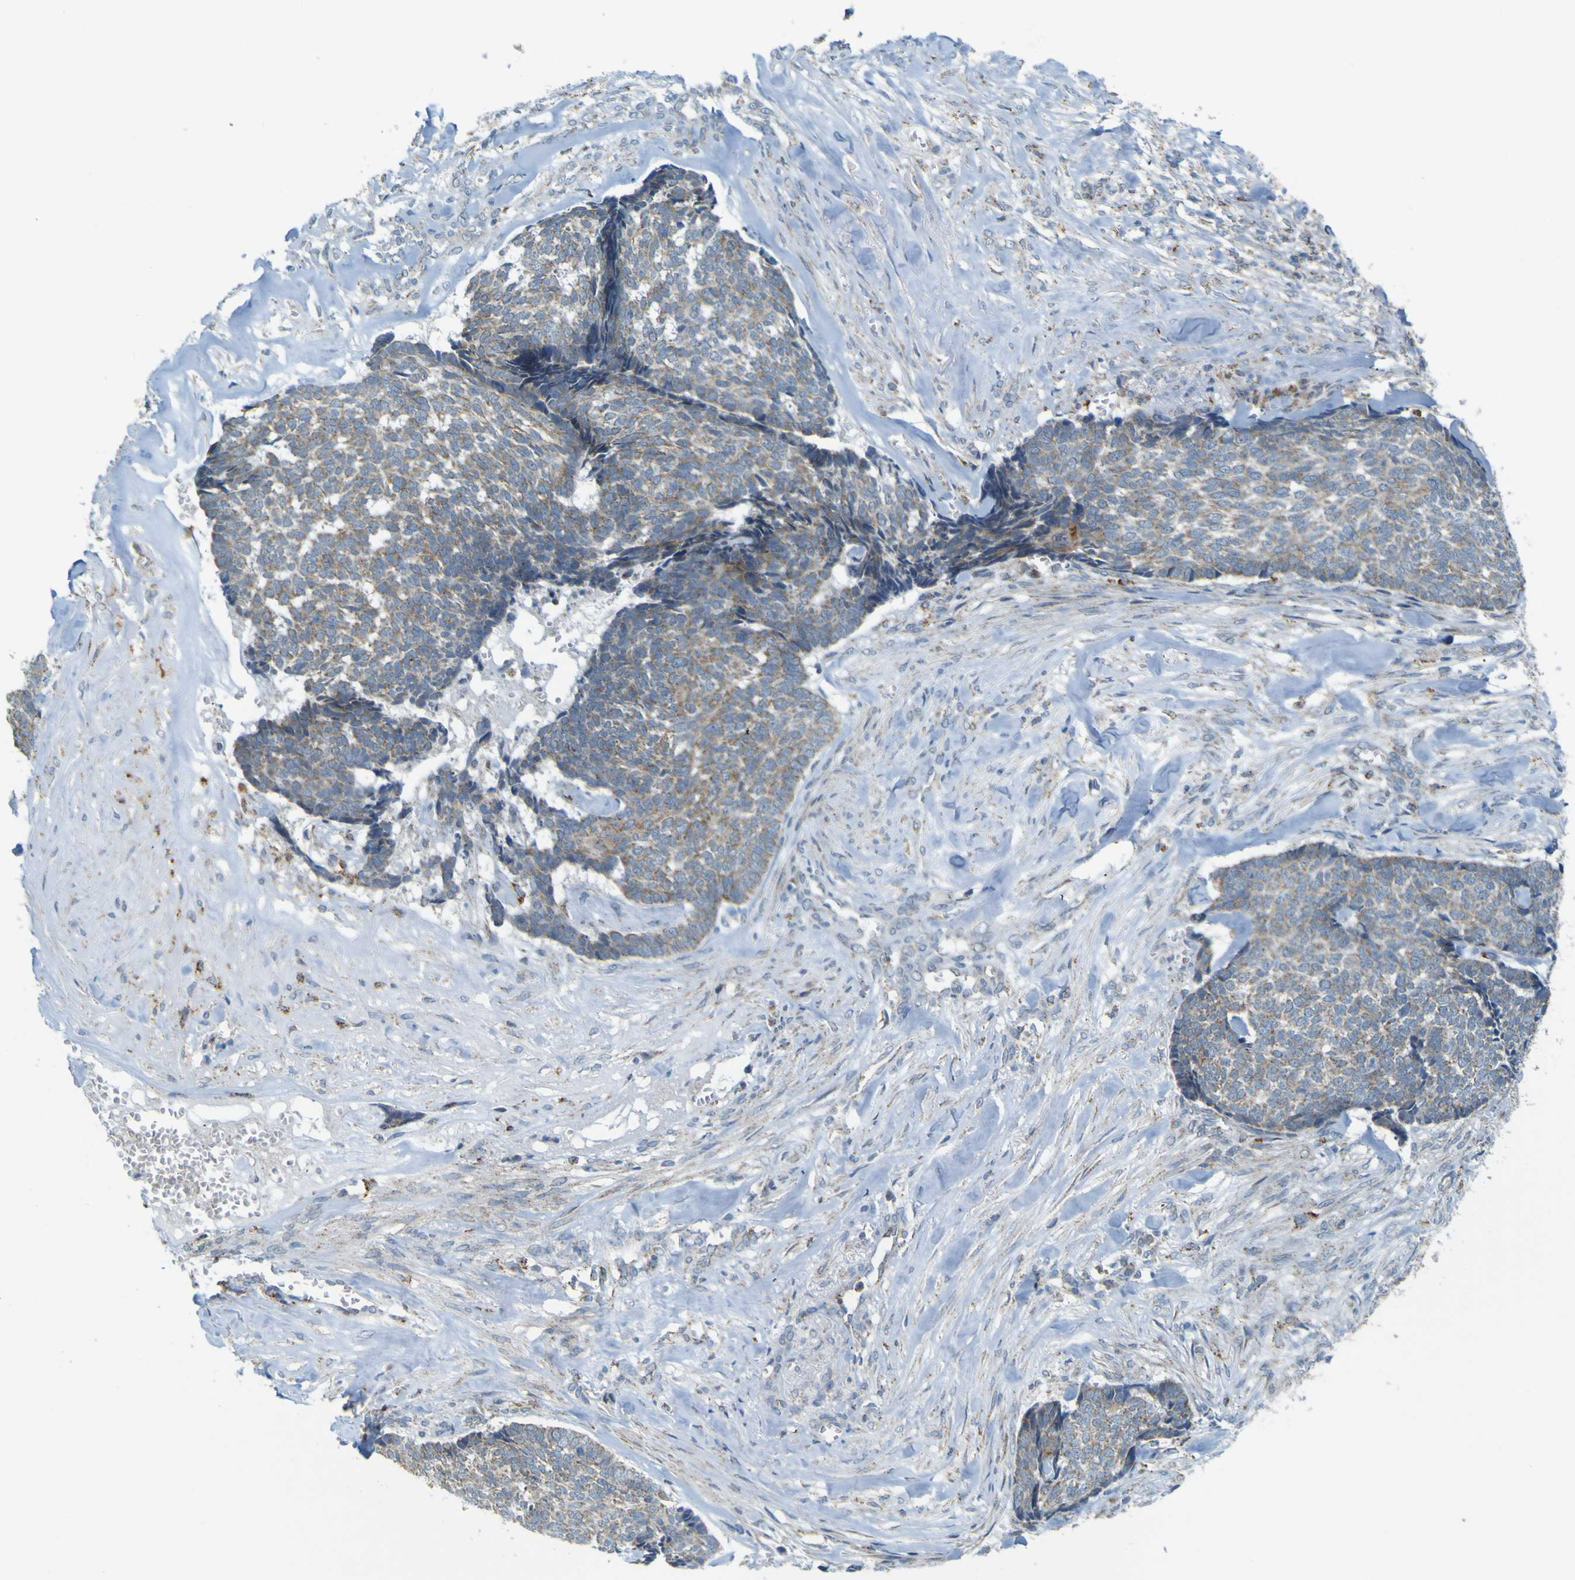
{"staining": {"intensity": "weak", "quantity": ">75%", "location": "cytoplasmic/membranous"}, "tissue": "skin cancer", "cell_type": "Tumor cells", "image_type": "cancer", "snomed": [{"axis": "morphology", "description": "Basal cell carcinoma"}, {"axis": "topography", "description": "Skin"}], "caption": "This histopathology image displays immunohistochemistry staining of skin cancer (basal cell carcinoma), with low weak cytoplasmic/membranous staining in about >75% of tumor cells.", "gene": "ACBD5", "patient": {"sex": "male", "age": 84}}